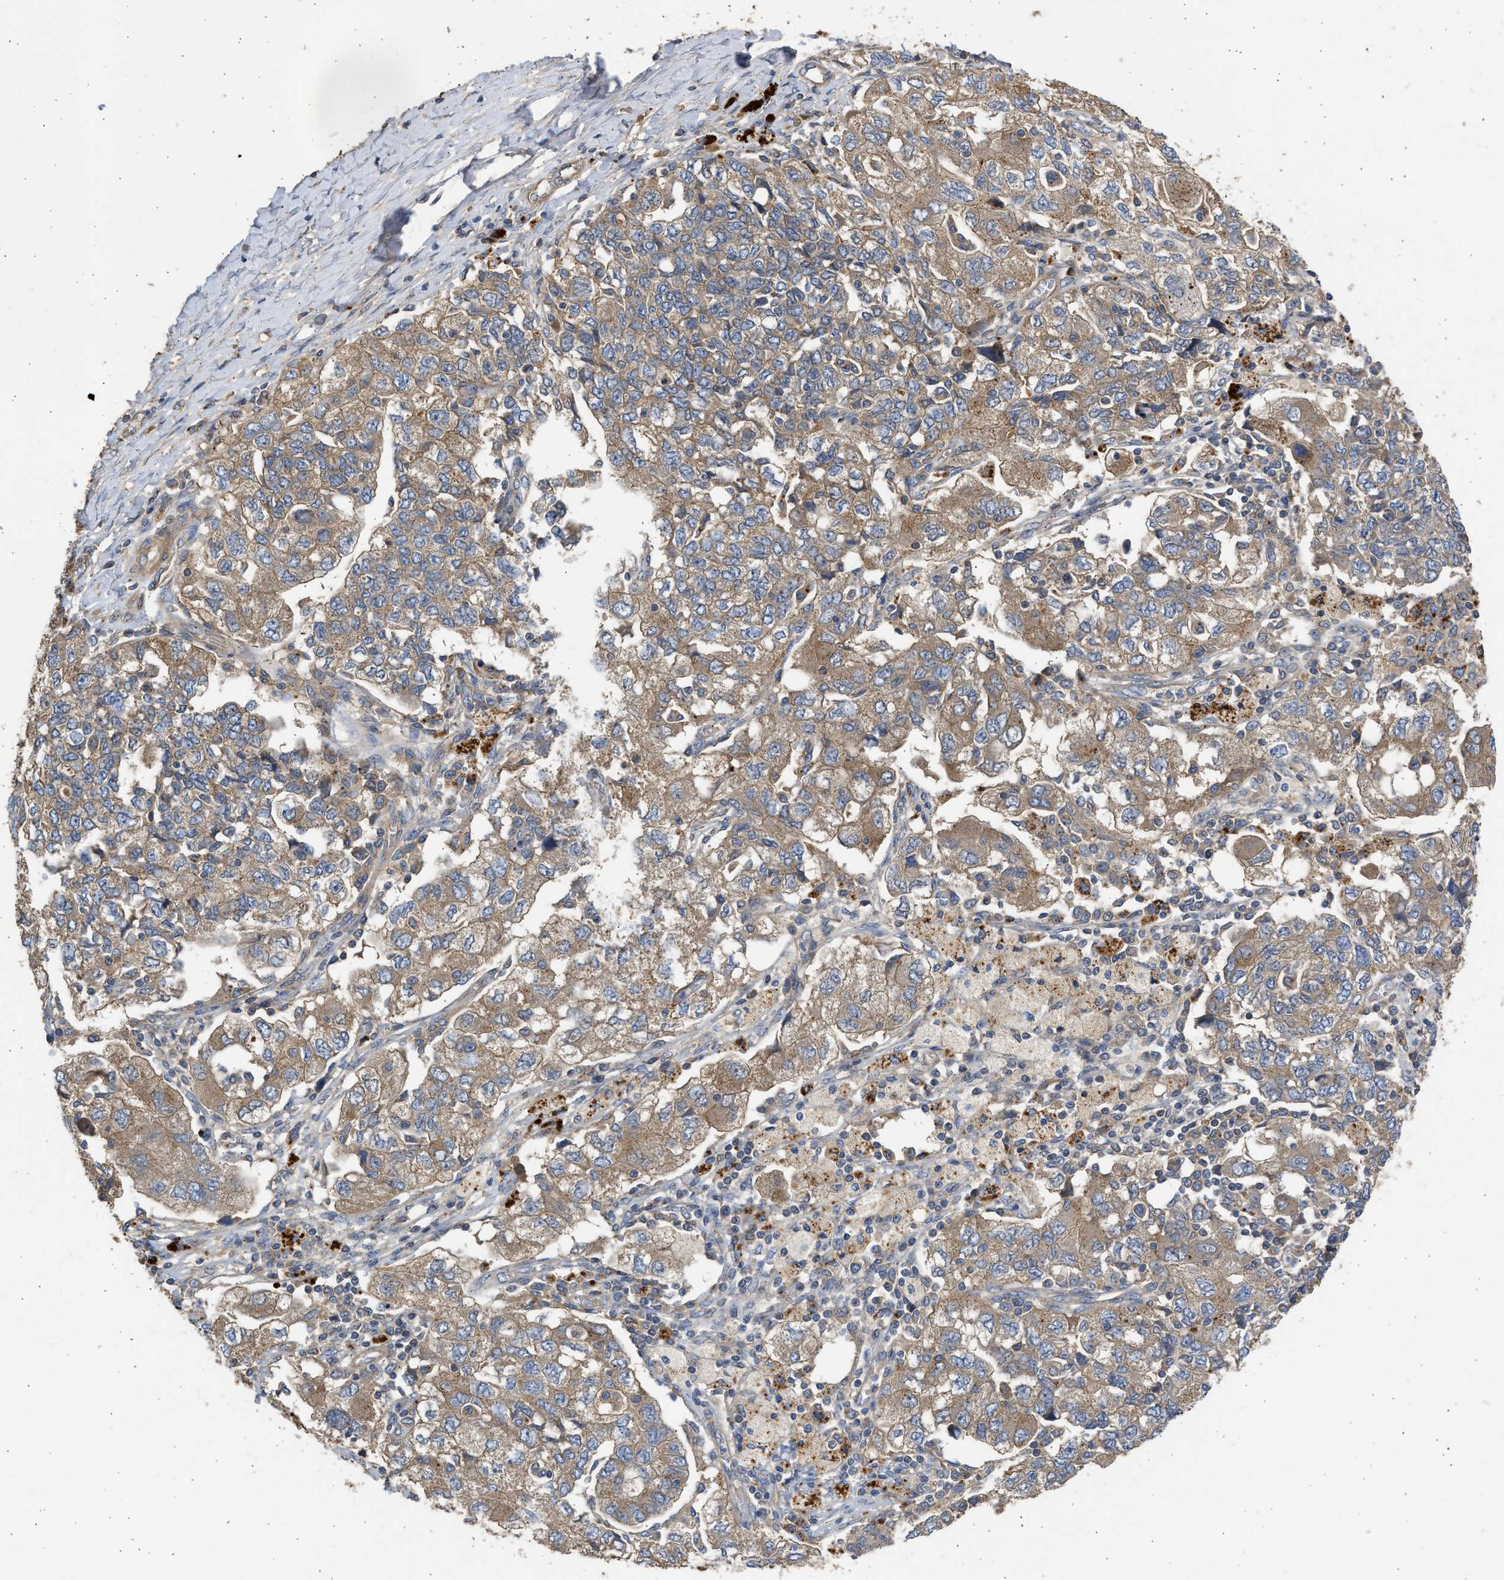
{"staining": {"intensity": "moderate", "quantity": ">75%", "location": "cytoplasmic/membranous"}, "tissue": "ovarian cancer", "cell_type": "Tumor cells", "image_type": "cancer", "snomed": [{"axis": "morphology", "description": "Carcinoma, NOS"}, {"axis": "morphology", "description": "Cystadenocarcinoma, serous, NOS"}, {"axis": "topography", "description": "Ovary"}], "caption": "An immunohistochemistry histopathology image of tumor tissue is shown. Protein staining in brown labels moderate cytoplasmic/membranous positivity in ovarian cancer within tumor cells.", "gene": "CSRNP2", "patient": {"sex": "female", "age": 69}}